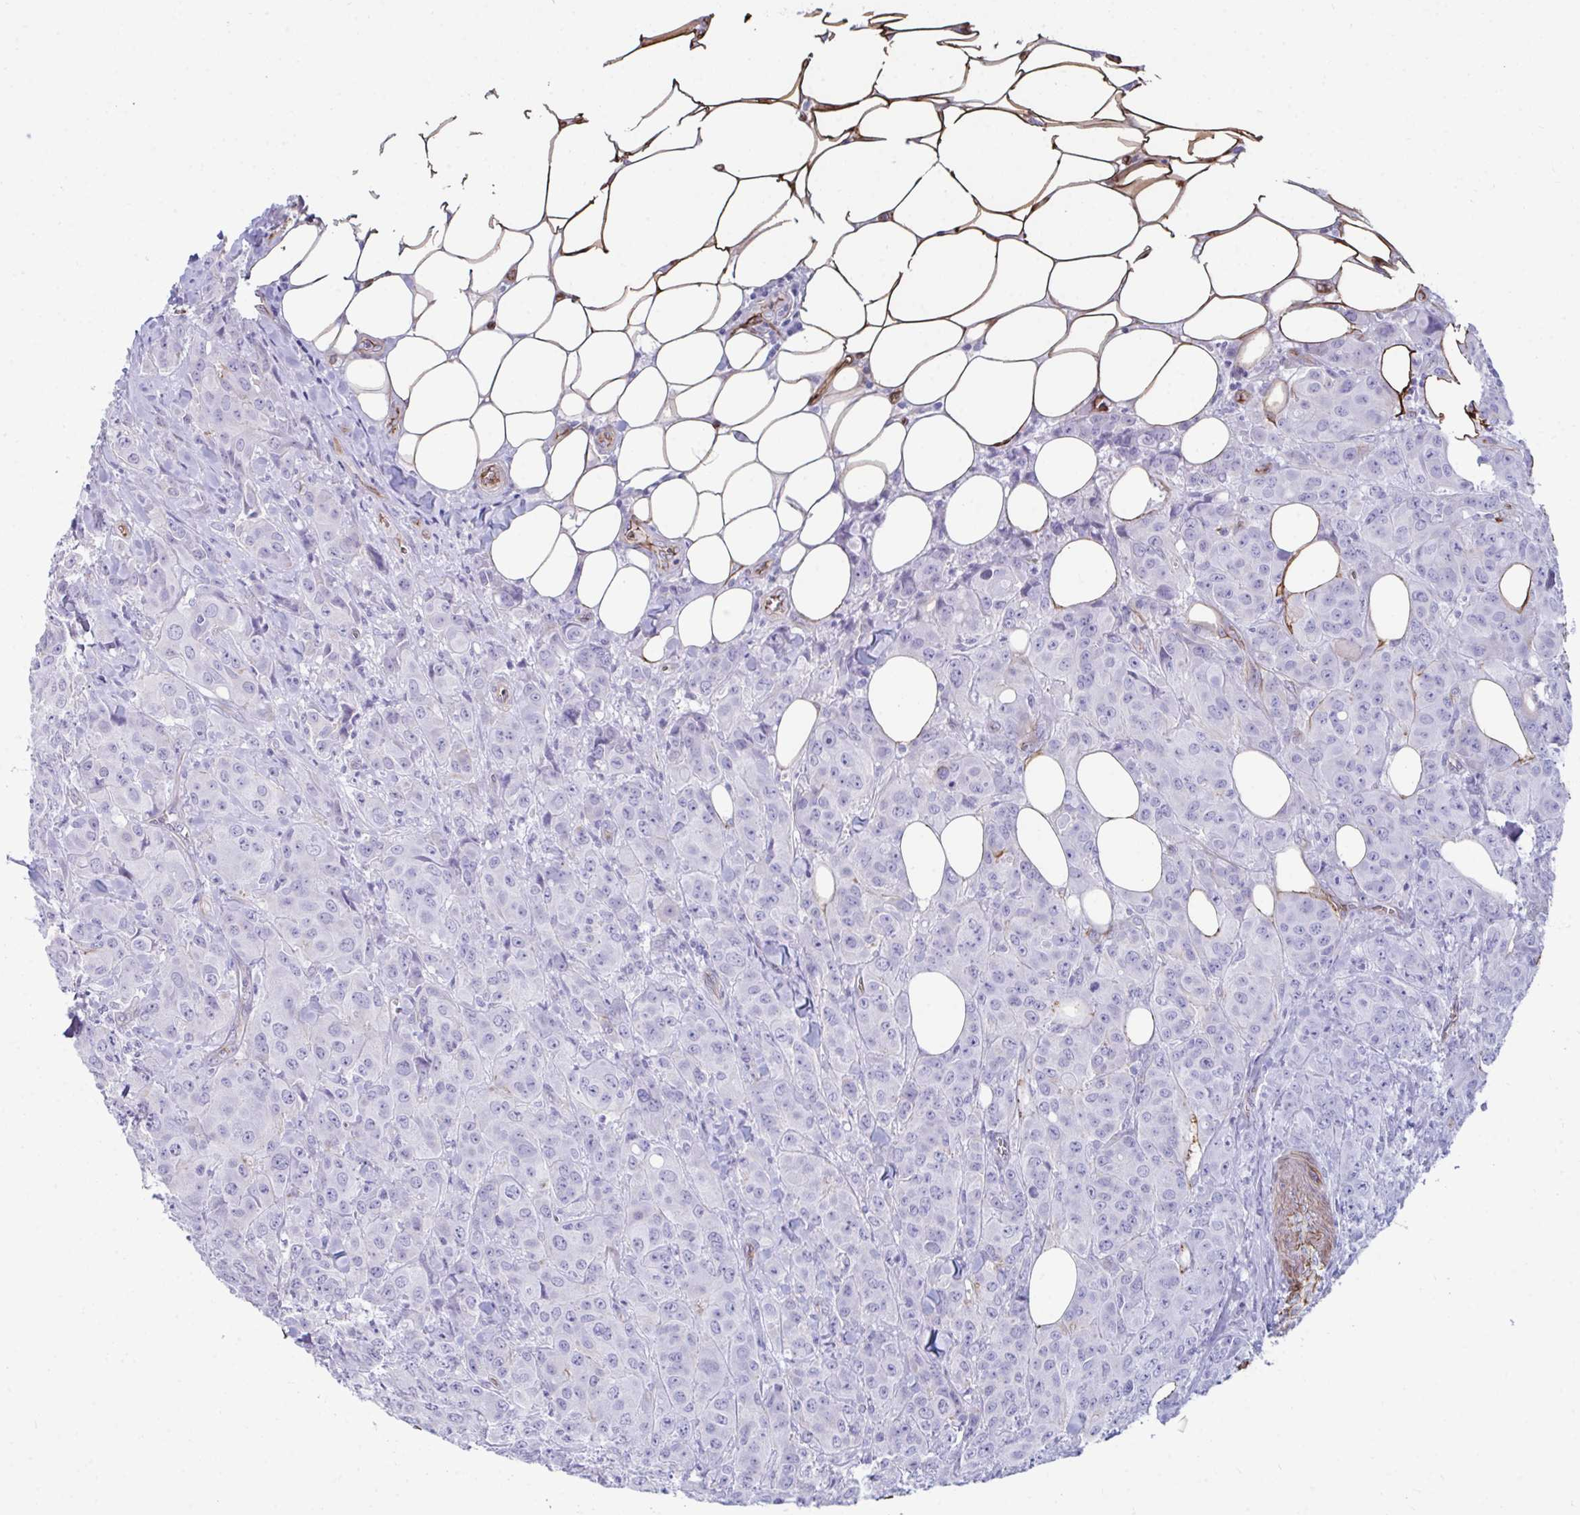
{"staining": {"intensity": "negative", "quantity": "none", "location": "none"}, "tissue": "breast cancer", "cell_type": "Tumor cells", "image_type": "cancer", "snomed": [{"axis": "morphology", "description": "Normal tissue, NOS"}, {"axis": "morphology", "description": "Duct carcinoma"}, {"axis": "topography", "description": "Breast"}], "caption": "Tumor cells show no significant staining in breast cancer.", "gene": "UBL3", "patient": {"sex": "female", "age": 43}}